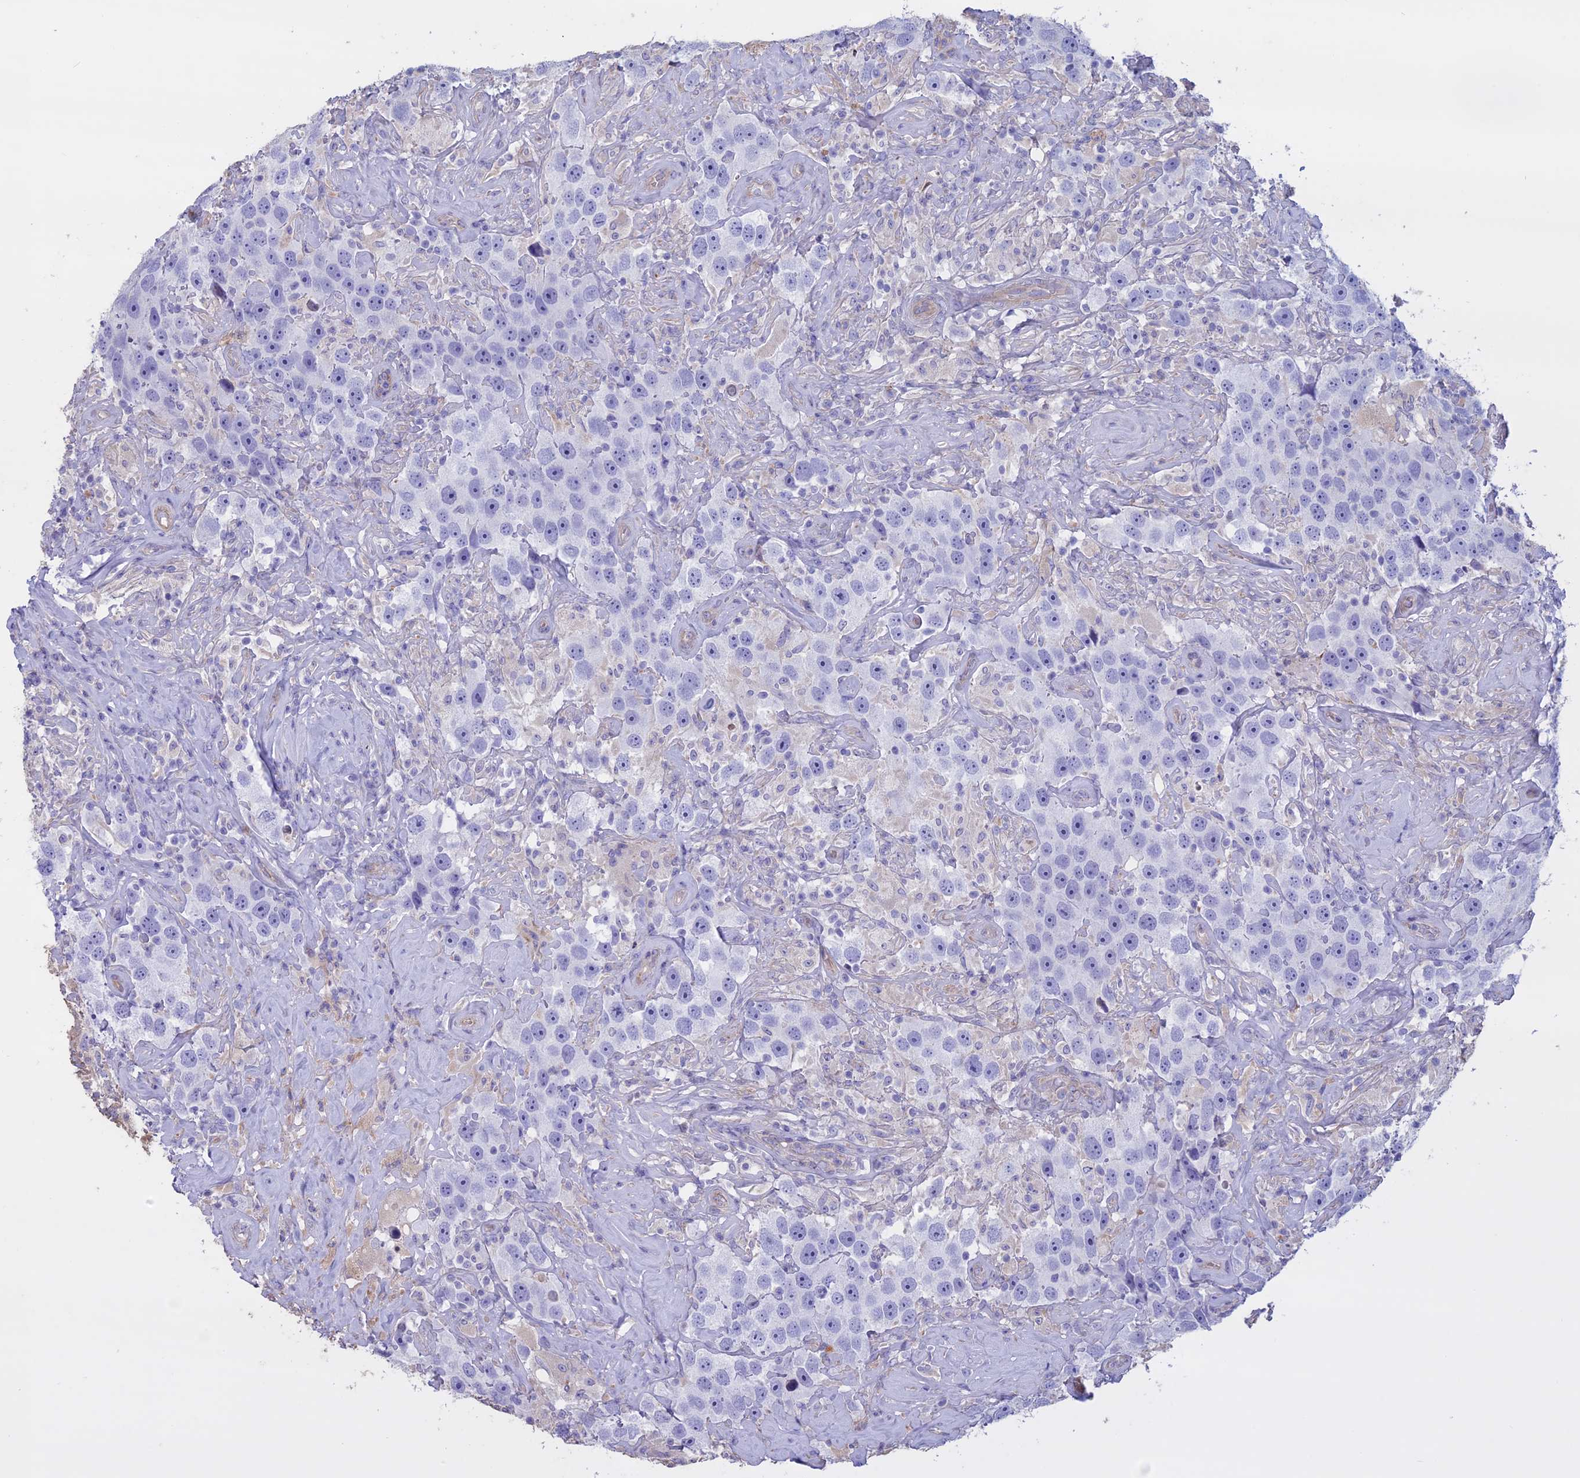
{"staining": {"intensity": "negative", "quantity": "none", "location": "none"}, "tissue": "testis cancer", "cell_type": "Tumor cells", "image_type": "cancer", "snomed": [{"axis": "morphology", "description": "Seminoma, NOS"}, {"axis": "topography", "description": "Testis"}], "caption": "Immunohistochemistry (IHC) micrograph of human testis cancer (seminoma) stained for a protein (brown), which exhibits no positivity in tumor cells. (Brightfield microscopy of DAB IHC at high magnification).", "gene": "CCDC148", "patient": {"sex": "male", "age": 49}}